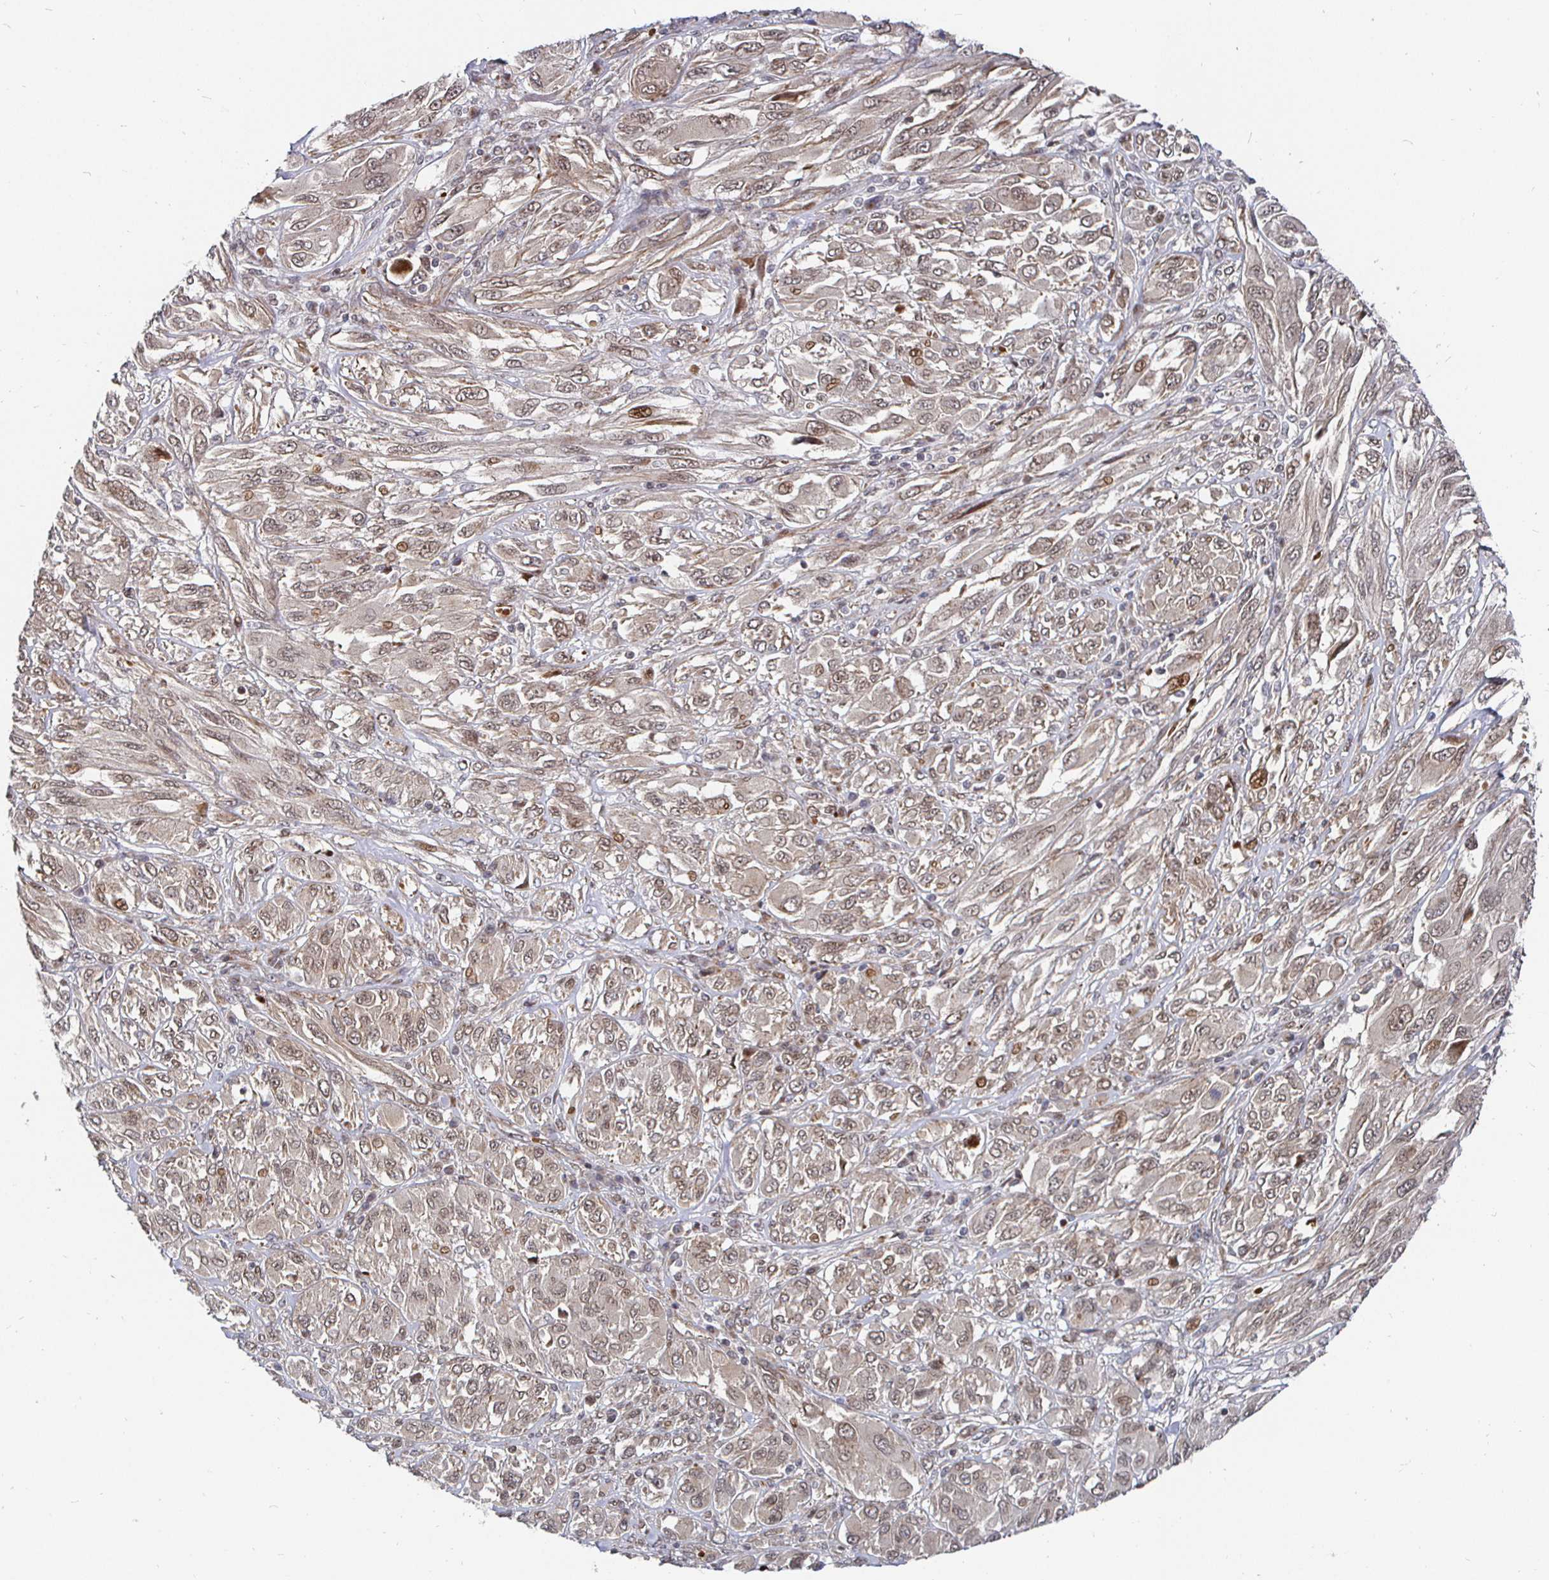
{"staining": {"intensity": "weak", "quantity": "25%-75%", "location": "cytoplasmic/membranous,nuclear"}, "tissue": "melanoma", "cell_type": "Tumor cells", "image_type": "cancer", "snomed": [{"axis": "morphology", "description": "Malignant melanoma, NOS"}, {"axis": "topography", "description": "Skin"}], "caption": "Immunohistochemical staining of malignant melanoma shows low levels of weak cytoplasmic/membranous and nuclear staining in about 25%-75% of tumor cells.", "gene": "TBKBP1", "patient": {"sex": "female", "age": 91}}